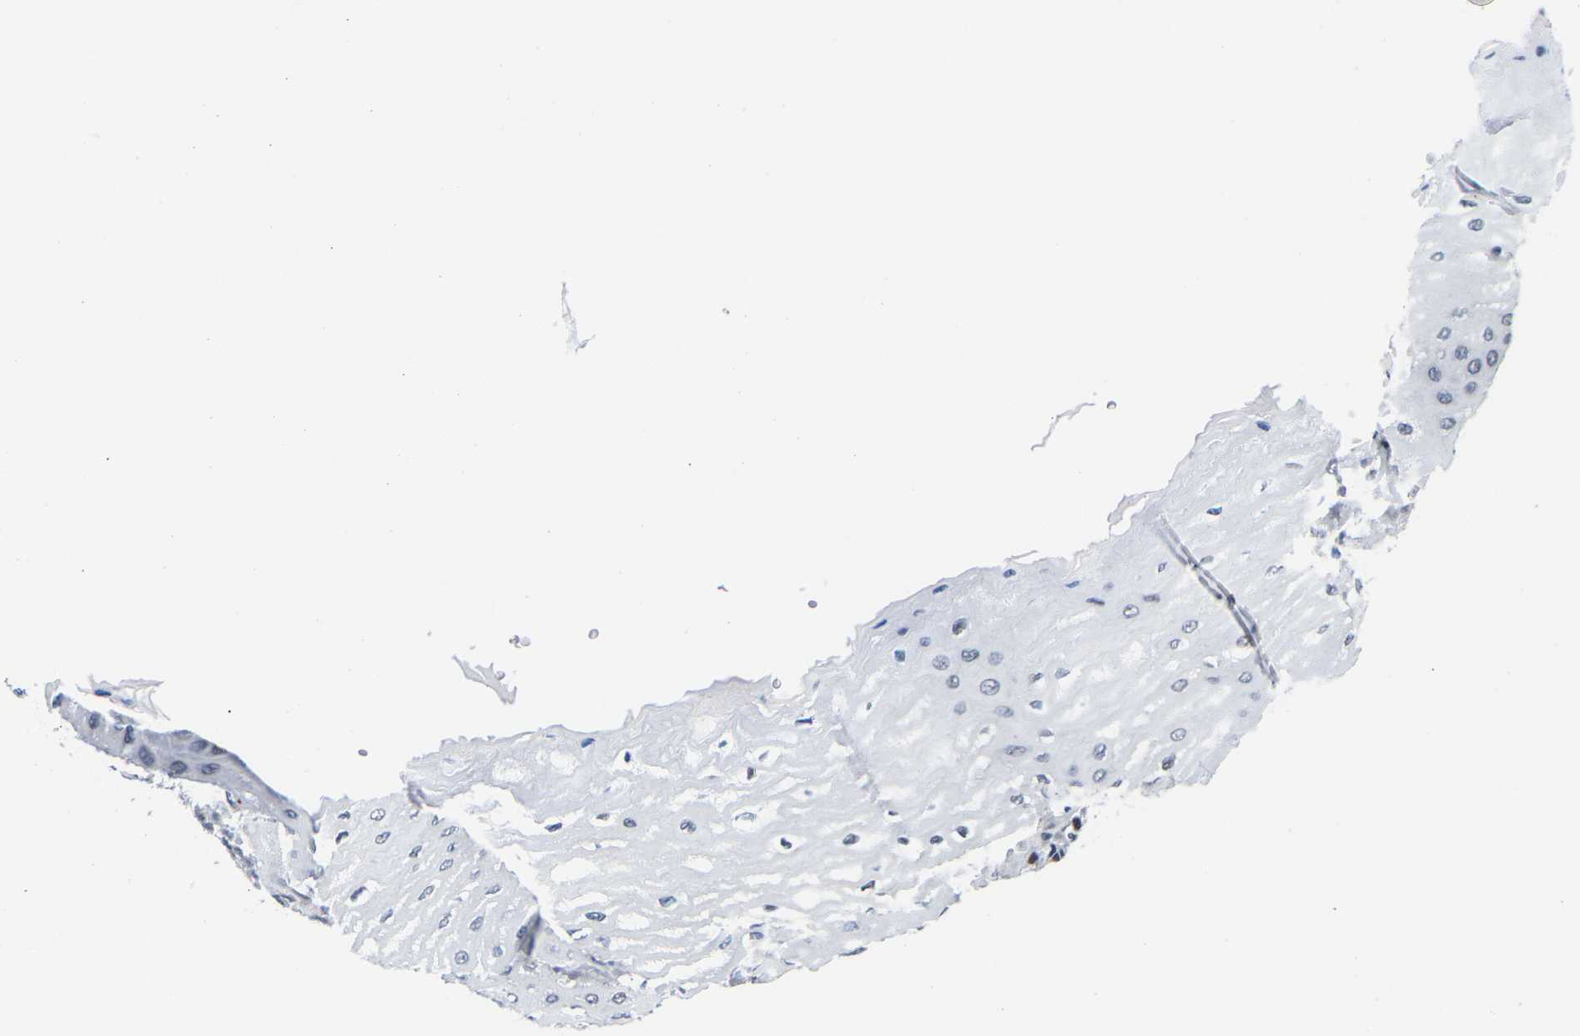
{"staining": {"intensity": "moderate", "quantity": "<25%", "location": "nuclear"}, "tissue": "esophagus", "cell_type": "Squamous epithelial cells", "image_type": "normal", "snomed": [{"axis": "morphology", "description": "Normal tissue, NOS"}, {"axis": "topography", "description": "Esophagus"}], "caption": "Protein expression analysis of unremarkable esophagus exhibits moderate nuclear staining in approximately <25% of squamous epithelial cells.", "gene": "PTRHD1", "patient": {"sex": "male", "age": 54}}